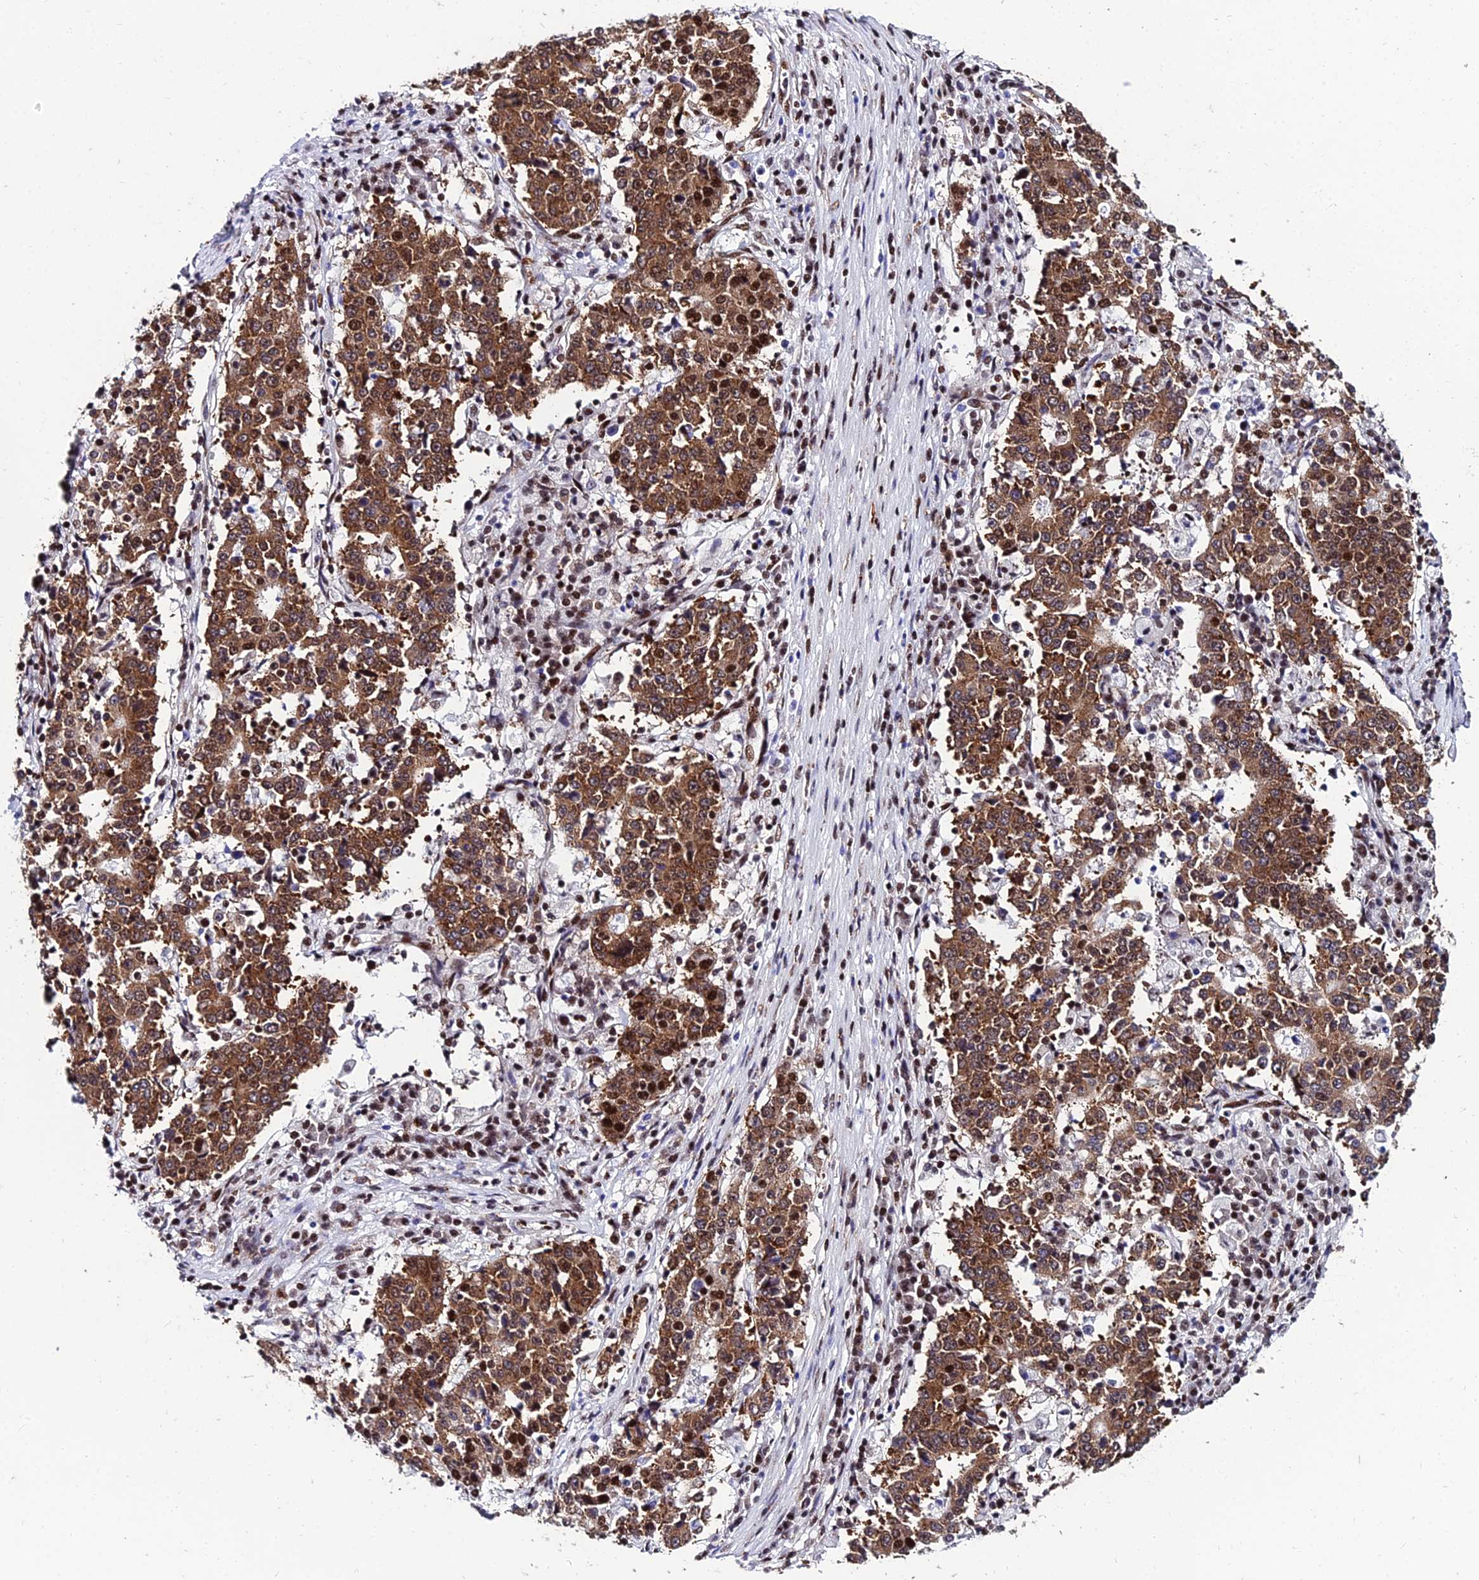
{"staining": {"intensity": "moderate", "quantity": ">75%", "location": "cytoplasmic/membranous,nuclear"}, "tissue": "stomach cancer", "cell_type": "Tumor cells", "image_type": "cancer", "snomed": [{"axis": "morphology", "description": "Adenocarcinoma, NOS"}, {"axis": "topography", "description": "Stomach"}], "caption": "Tumor cells reveal medium levels of moderate cytoplasmic/membranous and nuclear expression in about >75% of cells in human stomach cancer (adenocarcinoma).", "gene": "HNRNPH1", "patient": {"sex": "male", "age": 59}}